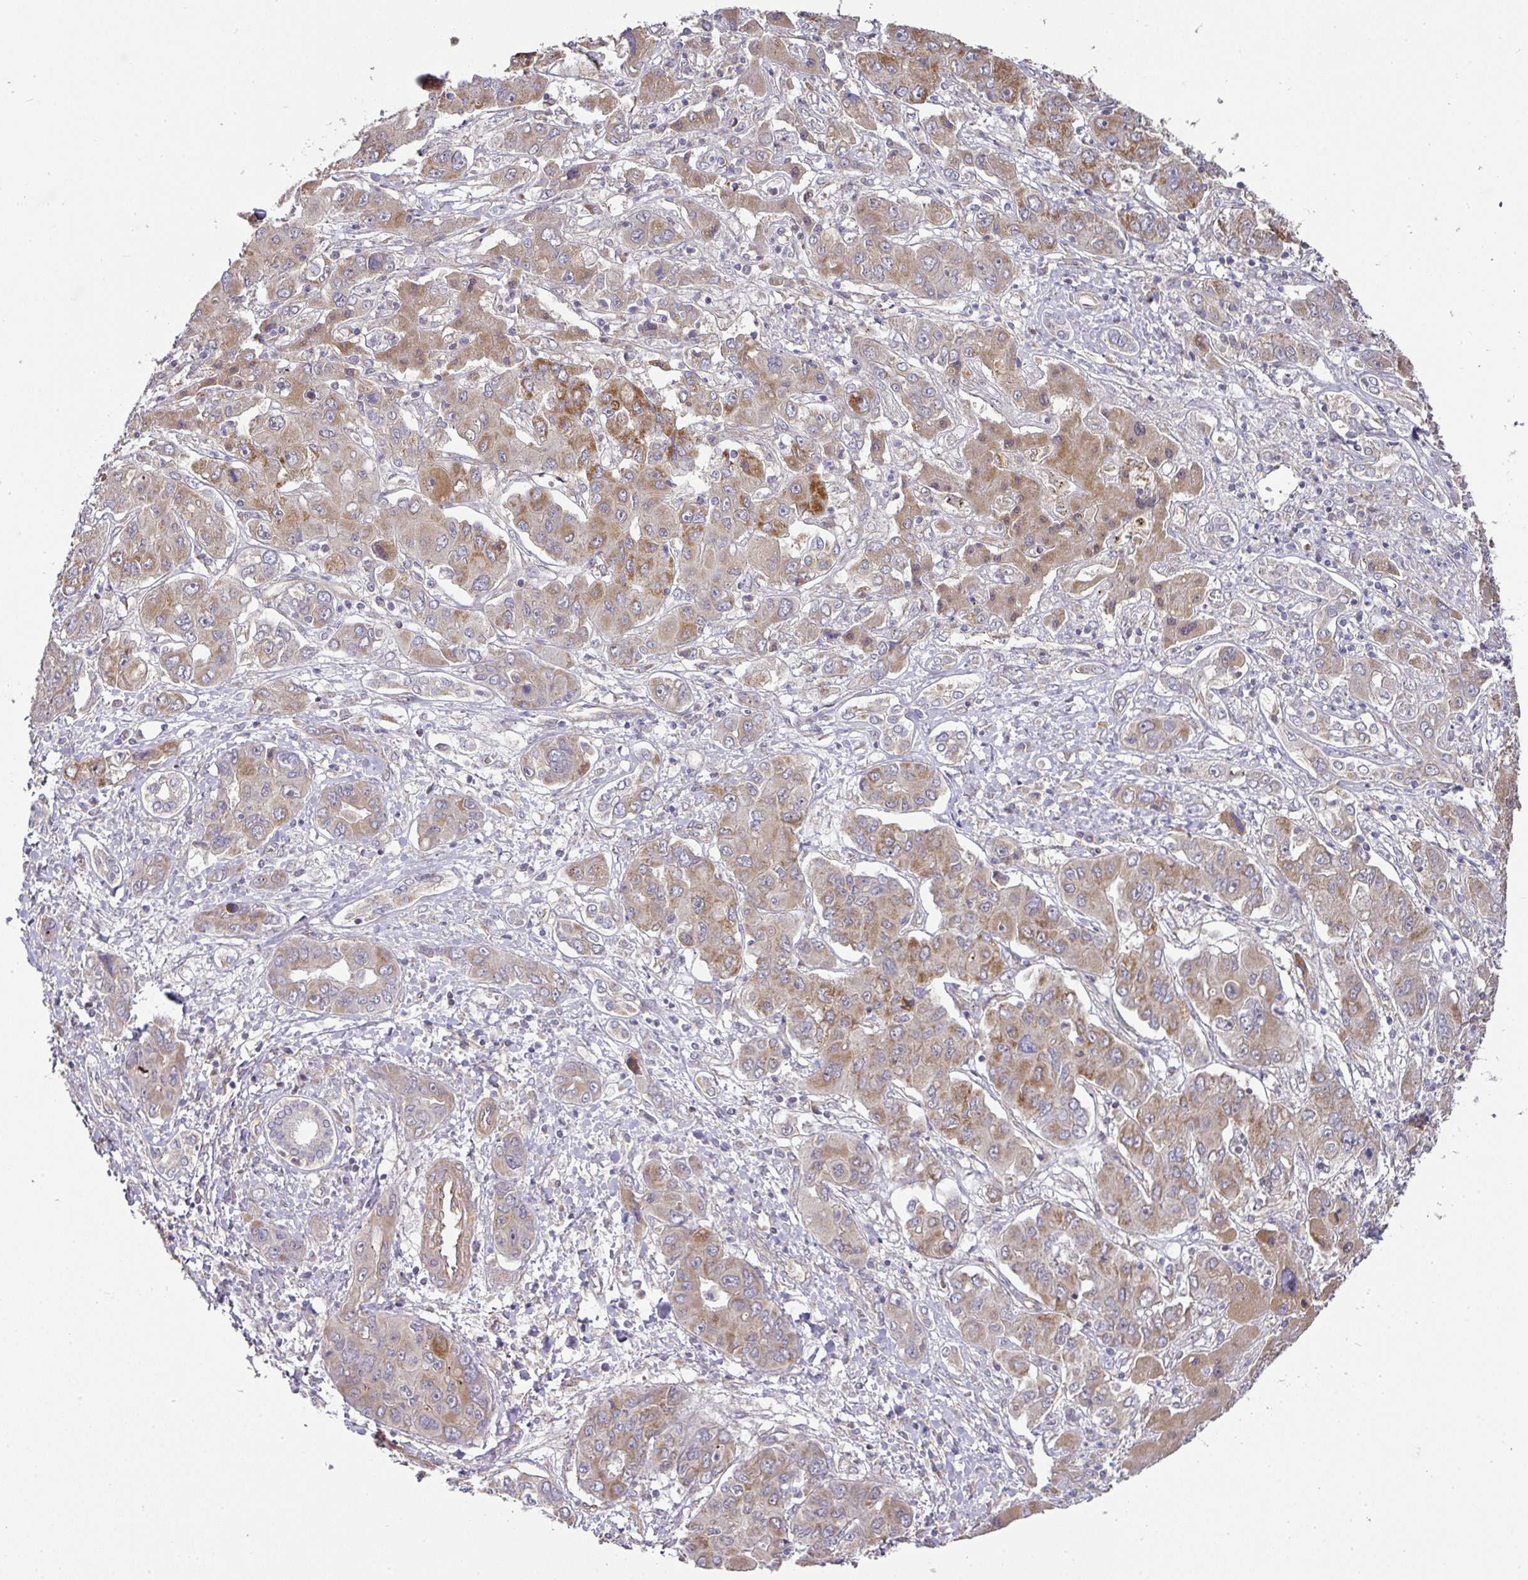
{"staining": {"intensity": "moderate", "quantity": ">75%", "location": "cytoplasmic/membranous"}, "tissue": "liver cancer", "cell_type": "Tumor cells", "image_type": "cancer", "snomed": [{"axis": "morphology", "description": "Cholangiocarcinoma"}, {"axis": "topography", "description": "Liver"}], "caption": "IHC photomicrograph of human cholangiocarcinoma (liver) stained for a protein (brown), which reveals medium levels of moderate cytoplasmic/membranous expression in about >75% of tumor cells.", "gene": "STK35", "patient": {"sex": "male", "age": 67}}